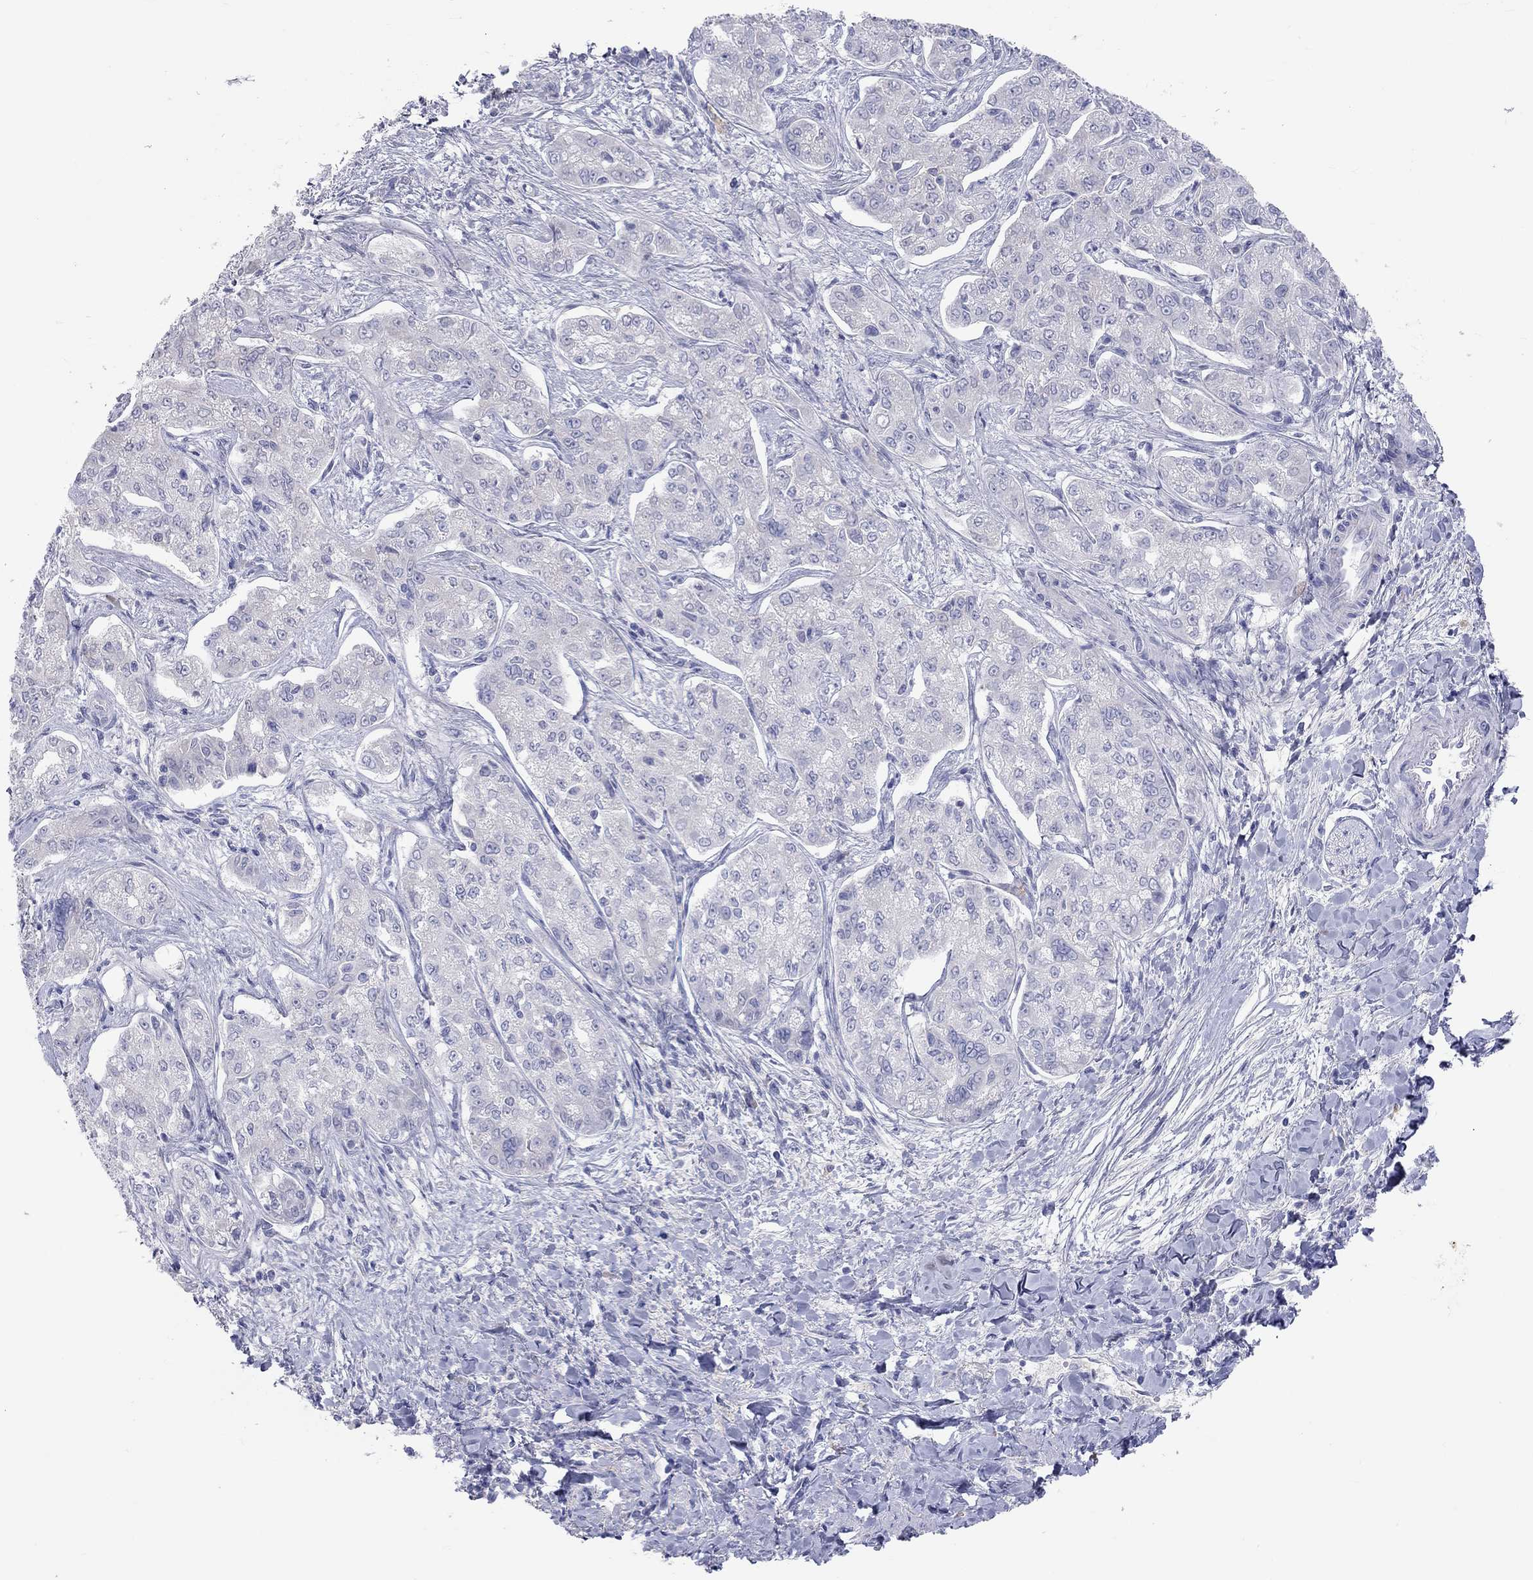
{"staining": {"intensity": "negative", "quantity": "none", "location": "none"}, "tissue": "liver cancer", "cell_type": "Tumor cells", "image_type": "cancer", "snomed": [{"axis": "morphology", "description": "Cholangiocarcinoma"}, {"axis": "topography", "description": "Liver"}], "caption": "High power microscopy image of an immunohistochemistry histopathology image of liver cholangiocarcinoma, revealing no significant expression in tumor cells.", "gene": "ST7L", "patient": {"sex": "female", "age": 47}}